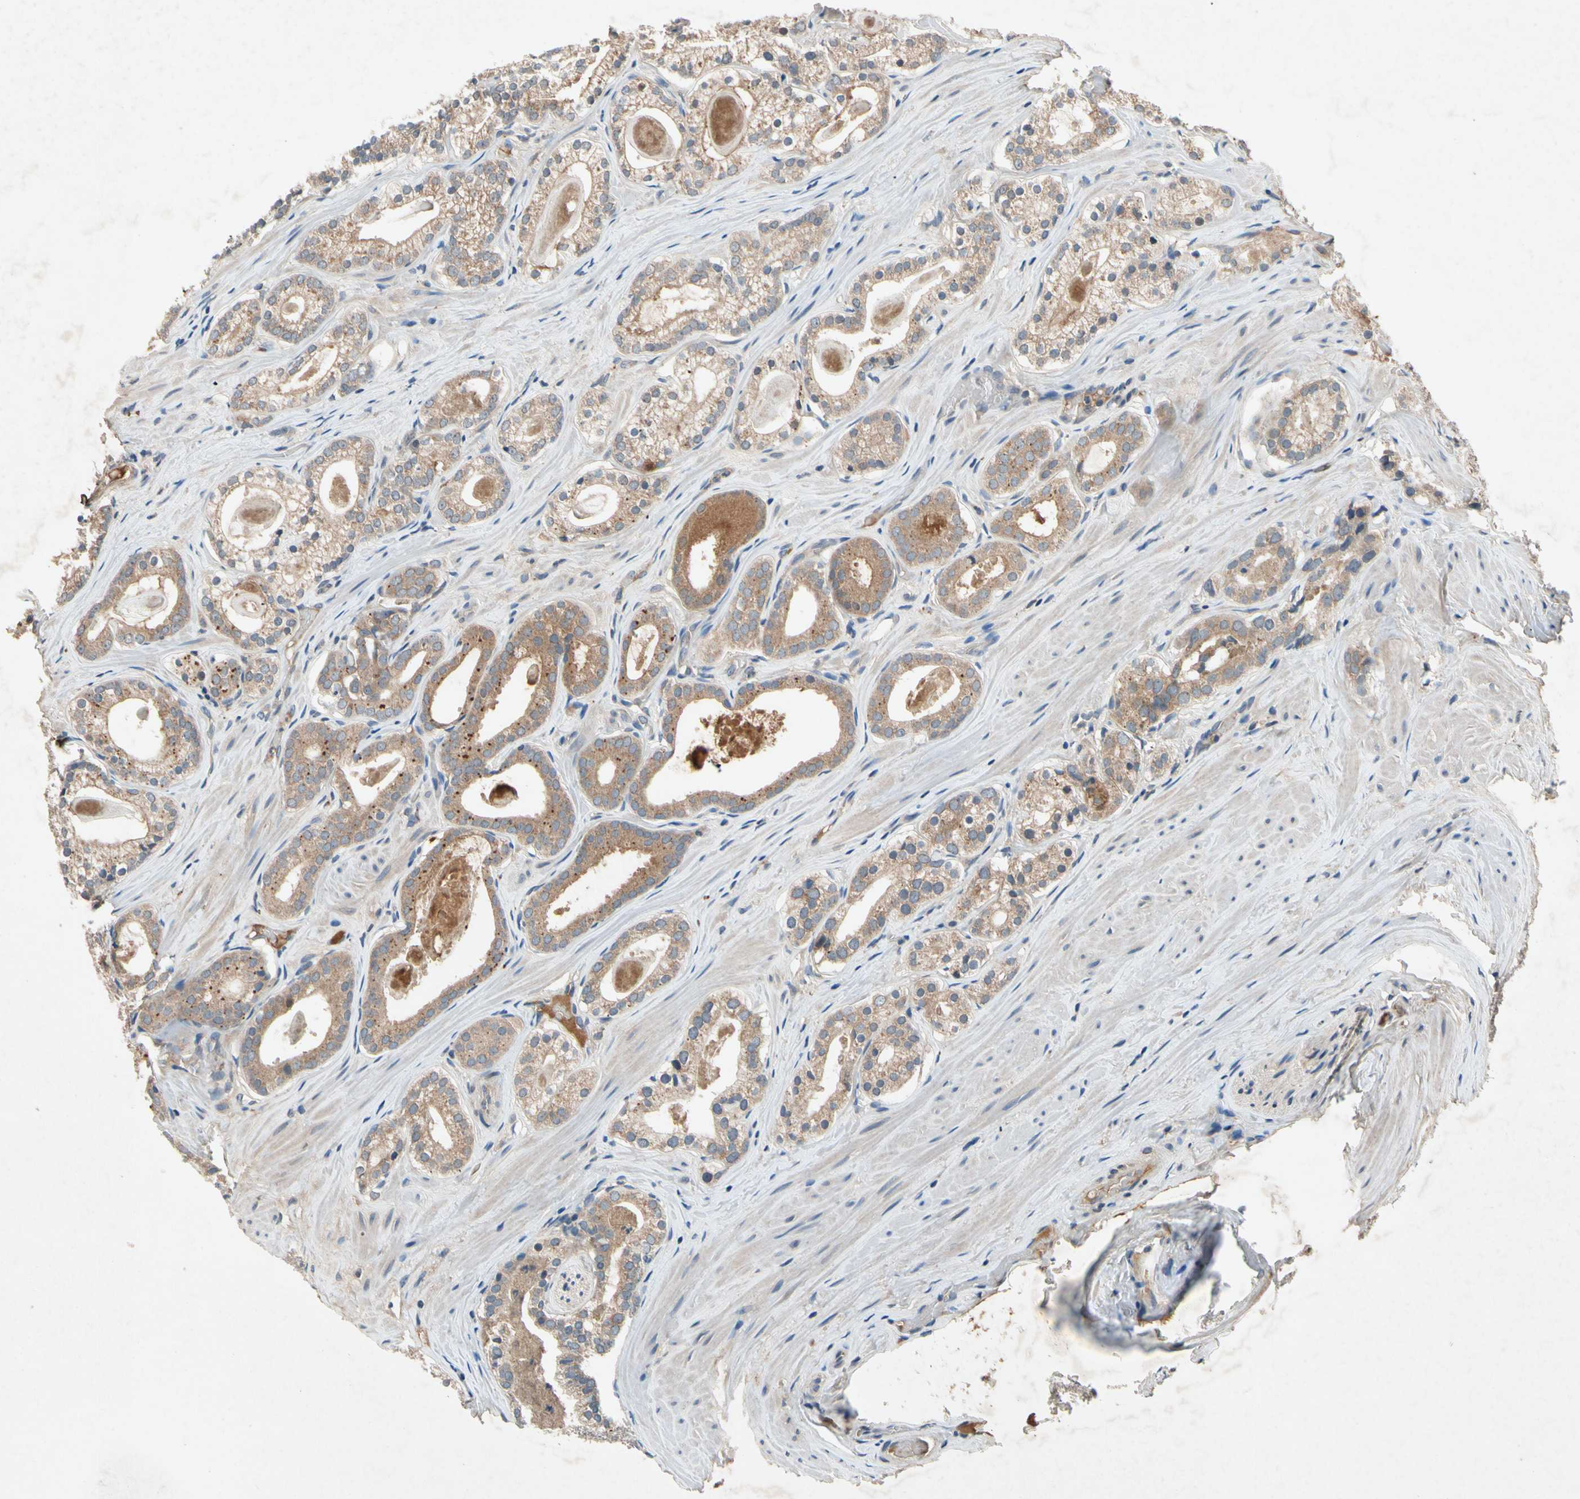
{"staining": {"intensity": "weak", "quantity": ">75%", "location": "cytoplasmic/membranous"}, "tissue": "prostate cancer", "cell_type": "Tumor cells", "image_type": "cancer", "snomed": [{"axis": "morphology", "description": "Adenocarcinoma, Low grade"}, {"axis": "topography", "description": "Prostate"}], "caption": "Weak cytoplasmic/membranous expression is appreciated in about >75% of tumor cells in prostate adenocarcinoma (low-grade). Immunohistochemistry stains the protein in brown and the nuclei are stained blue.", "gene": "IL1RL1", "patient": {"sex": "male", "age": 59}}